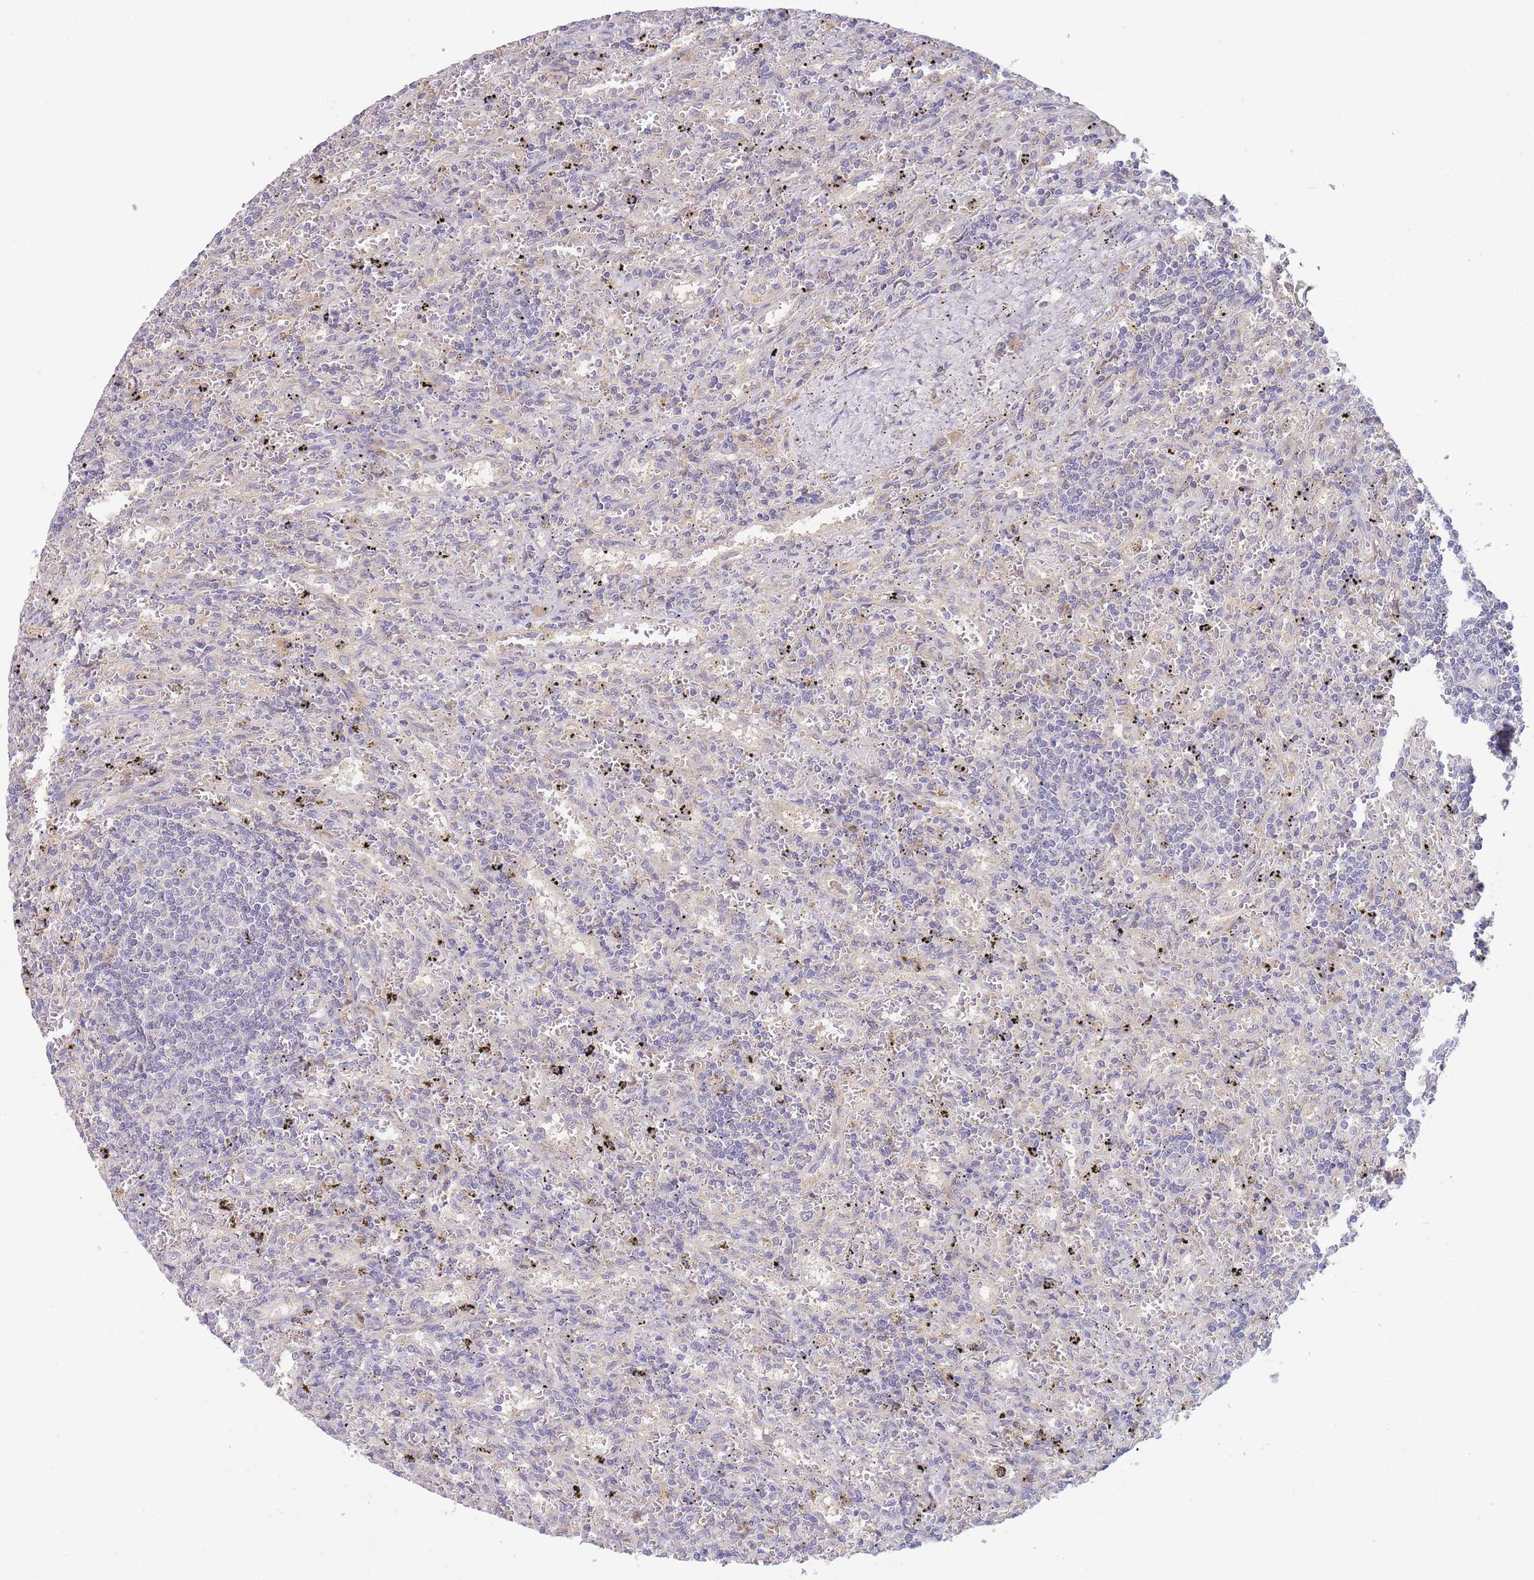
{"staining": {"intensity": "negative", "quantity": "none", "location": "none"}, "tissue": "lymphoma", "cell_type": "Tumor cells", "image_type": "cancer", "snomed": [{"axis": "morphology", "description": "Malignant lymphoma, non-Hodgkin's type, Low grade"}, {"axis": "topography", "description": "Spleen"}], "caption": "Low-grade malignant lymphoma, non-Hodgkin's type stained for a protein using IHC reveals no expression tumor cells.", "gene": "NDUFAF5", "patient": {"sex": "male", "age": 76}}